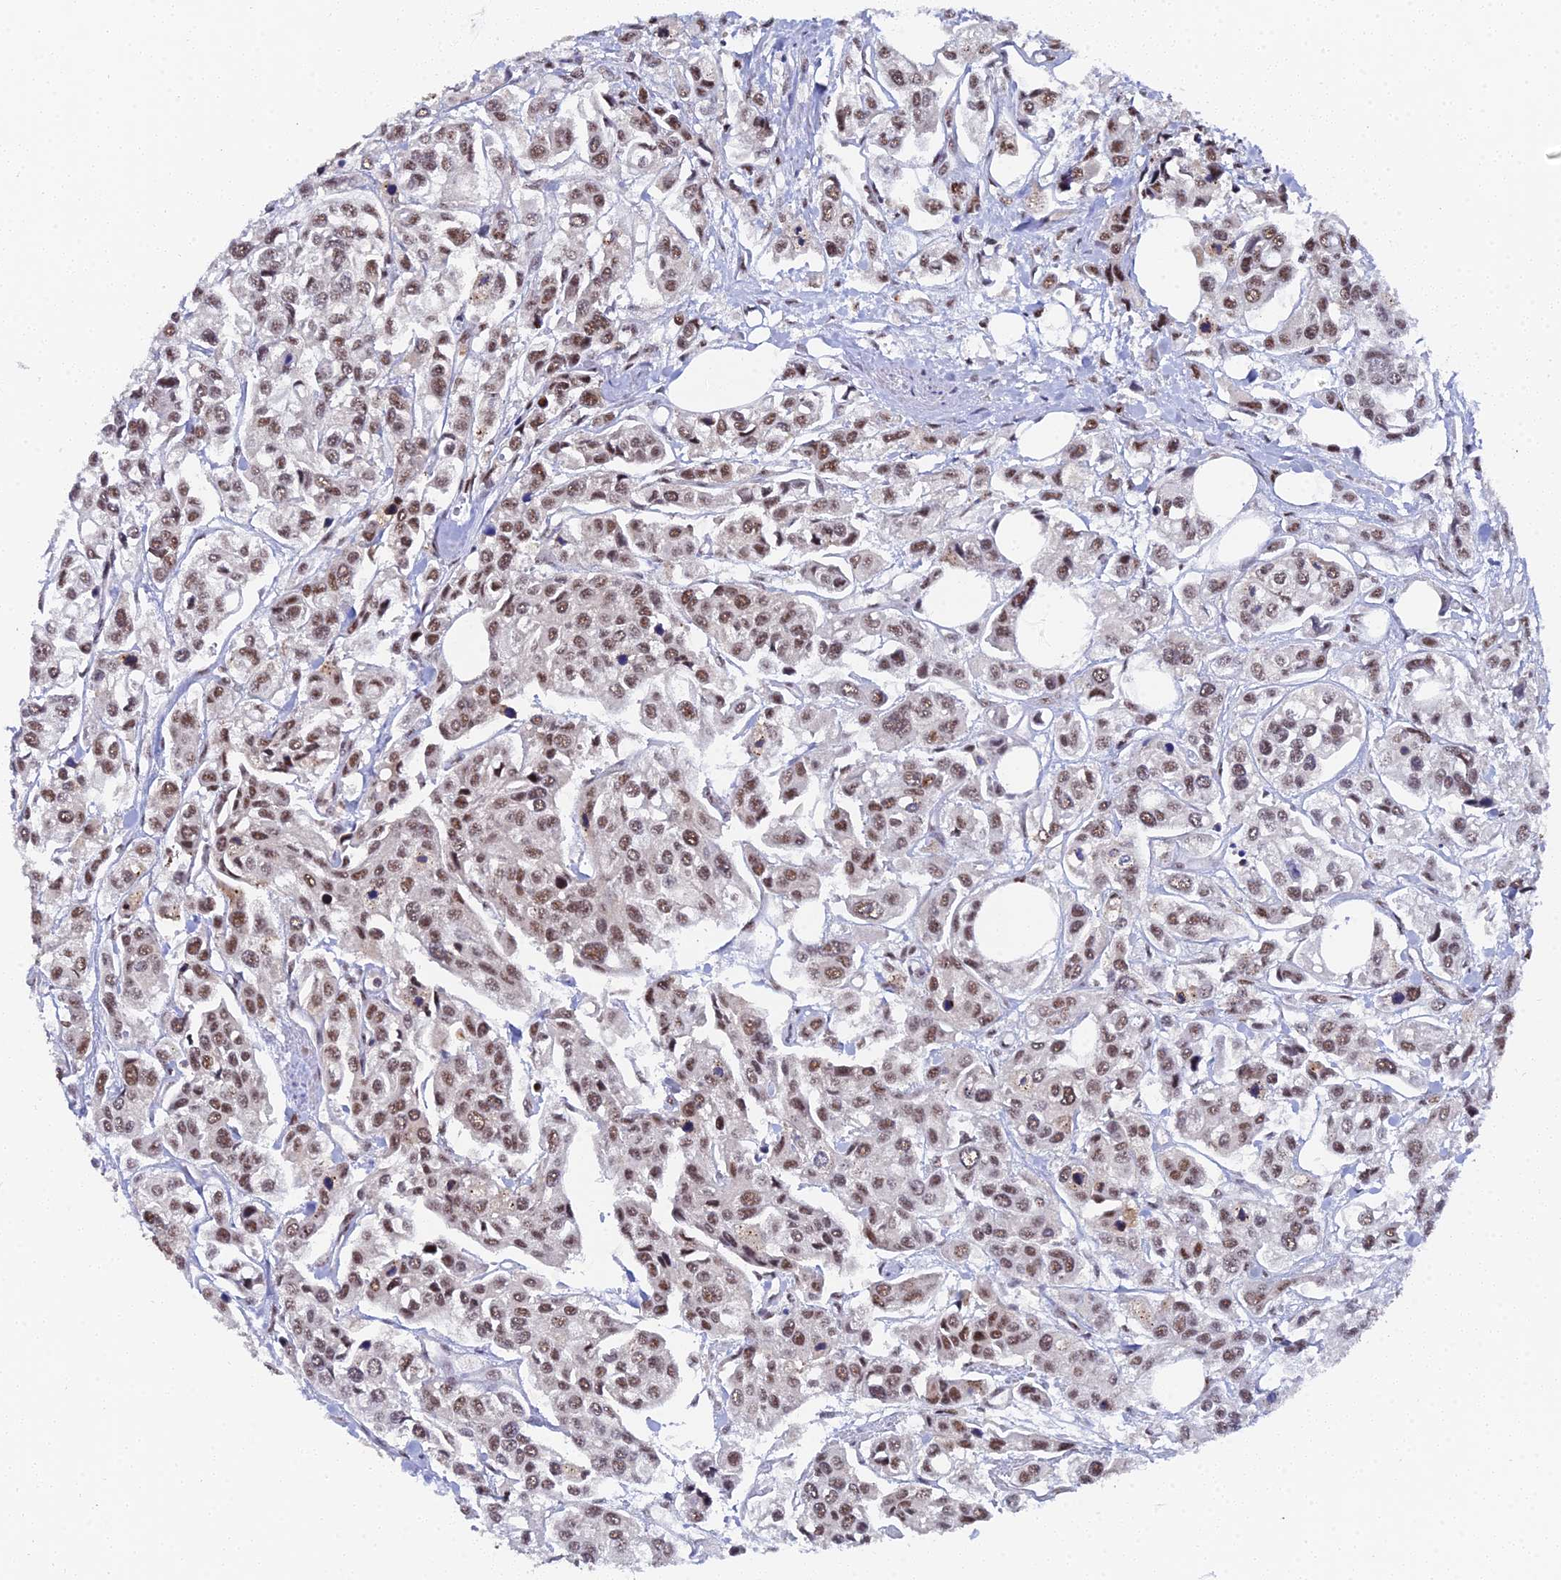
{"staining": {"intensity": "moderate", "quantity": ">75%", "location": "nuclear"}, "tissue": "urothelial cancer", "cell_type": "Tumor cells", "image_type": "cancer", "snomed": [{"axis": "morphology", "description": "Urothelial carcinoma, High grade"}, {"axis": "topography", "description": "Urinary bladder"}], "caption": "Urothelial cancer tissue shows moderate nuclear staining in about >75% of tumor cells, visualized by immunohistochemistry.", "gene": "MAGOHB", "patient": {"sex": "male", "age": 67}}